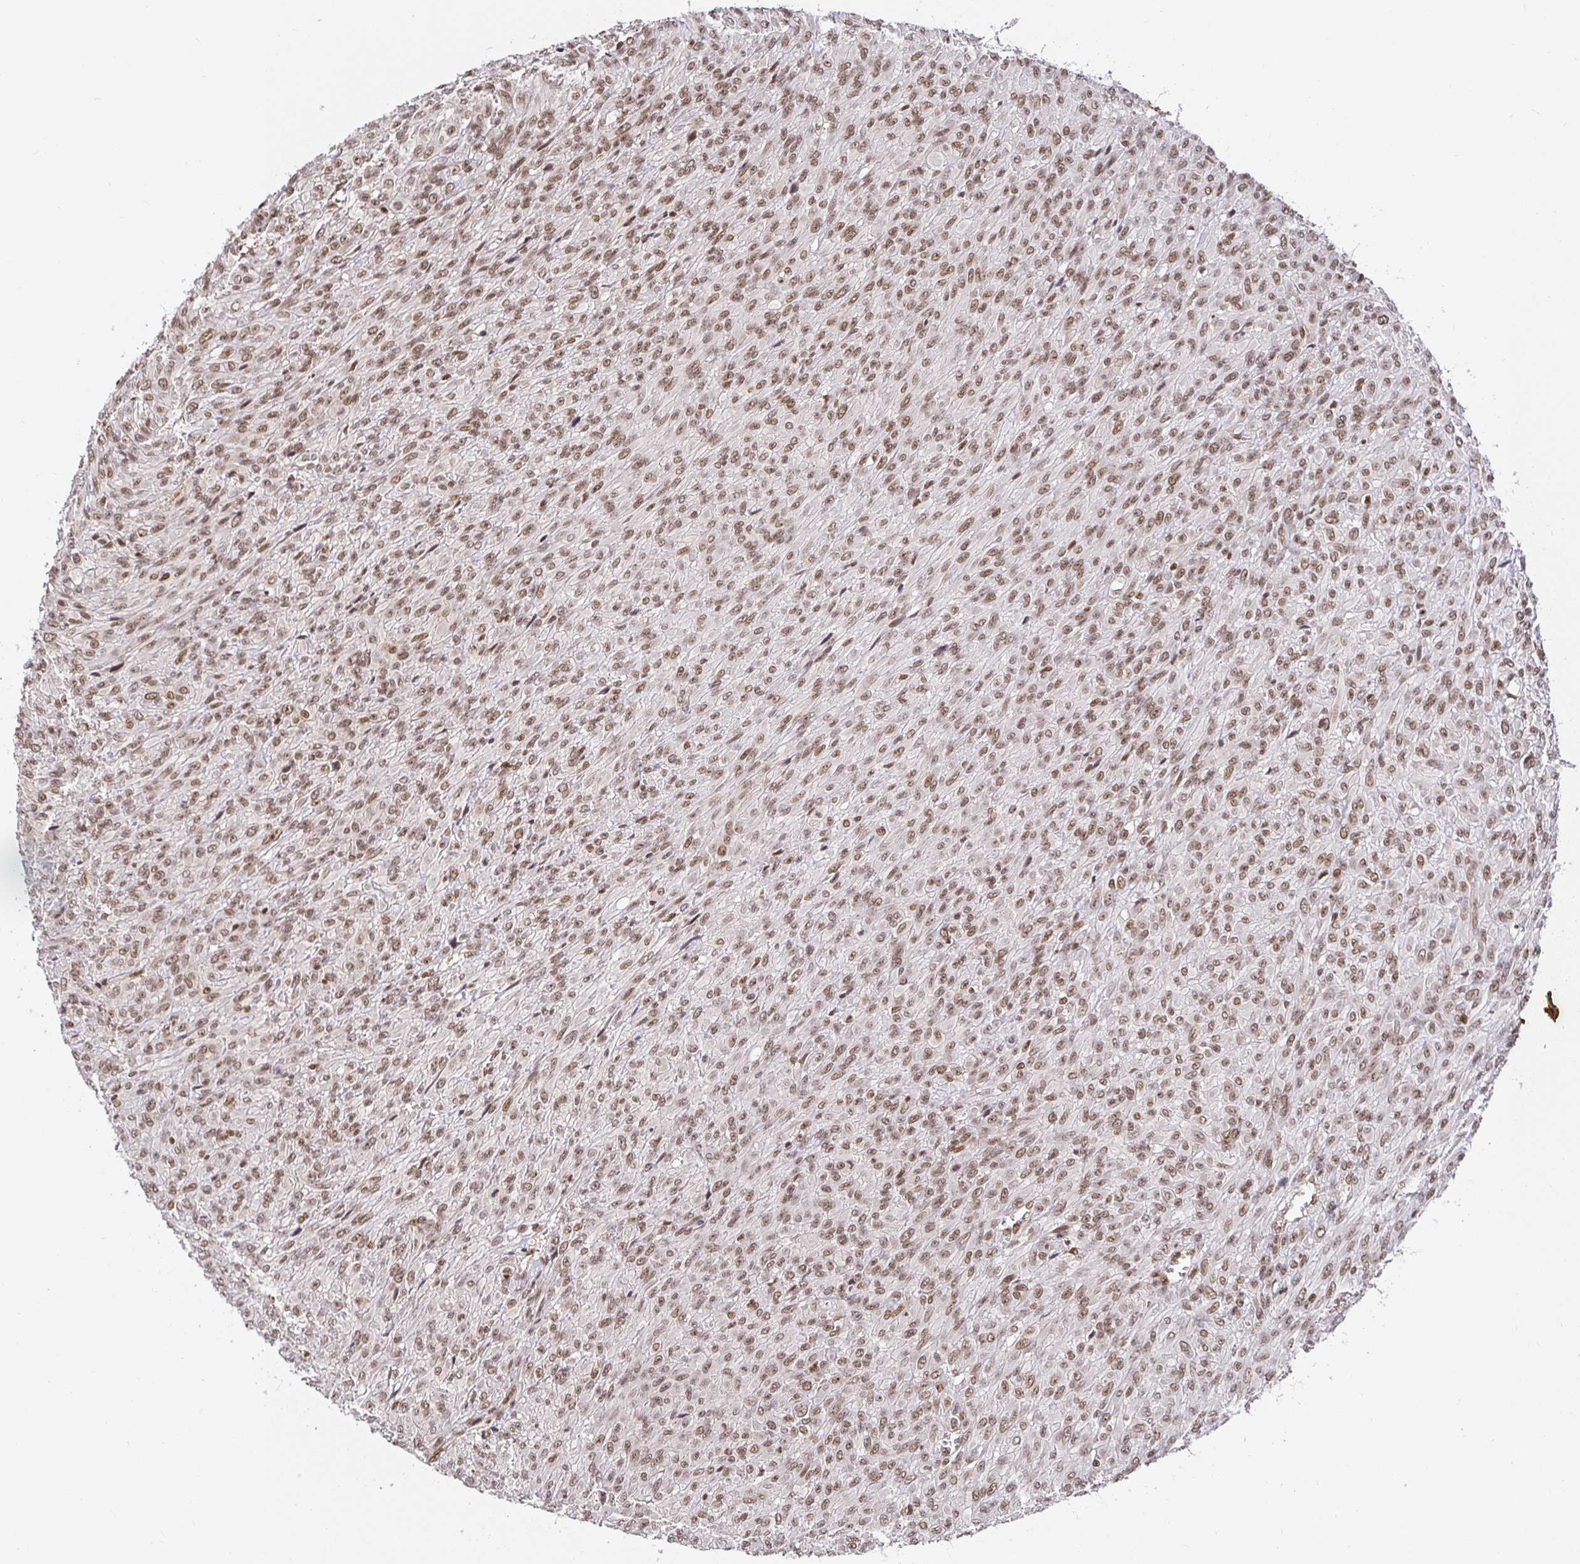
{"staining": {"intensity": "moderate", "quantity": ">75%", "location": "nuclear"}, "tissue": "renal cancer", "cell_type": "Tumor cells", "image_type": "cancer", "snomed": [{"axis": "morphology", "description": "Adenocarcinoma, NOS"}, {"axis": "topography", "description": "Kidney"}], "caption": "DAB immunohistochemical staining of human renal cancer (adenocarcinoma) exhibits moderate nuclear protein expression in about >75% of tumor cells.", "gene": "USF1", "patient": {"sex": "male", "age": 58}}